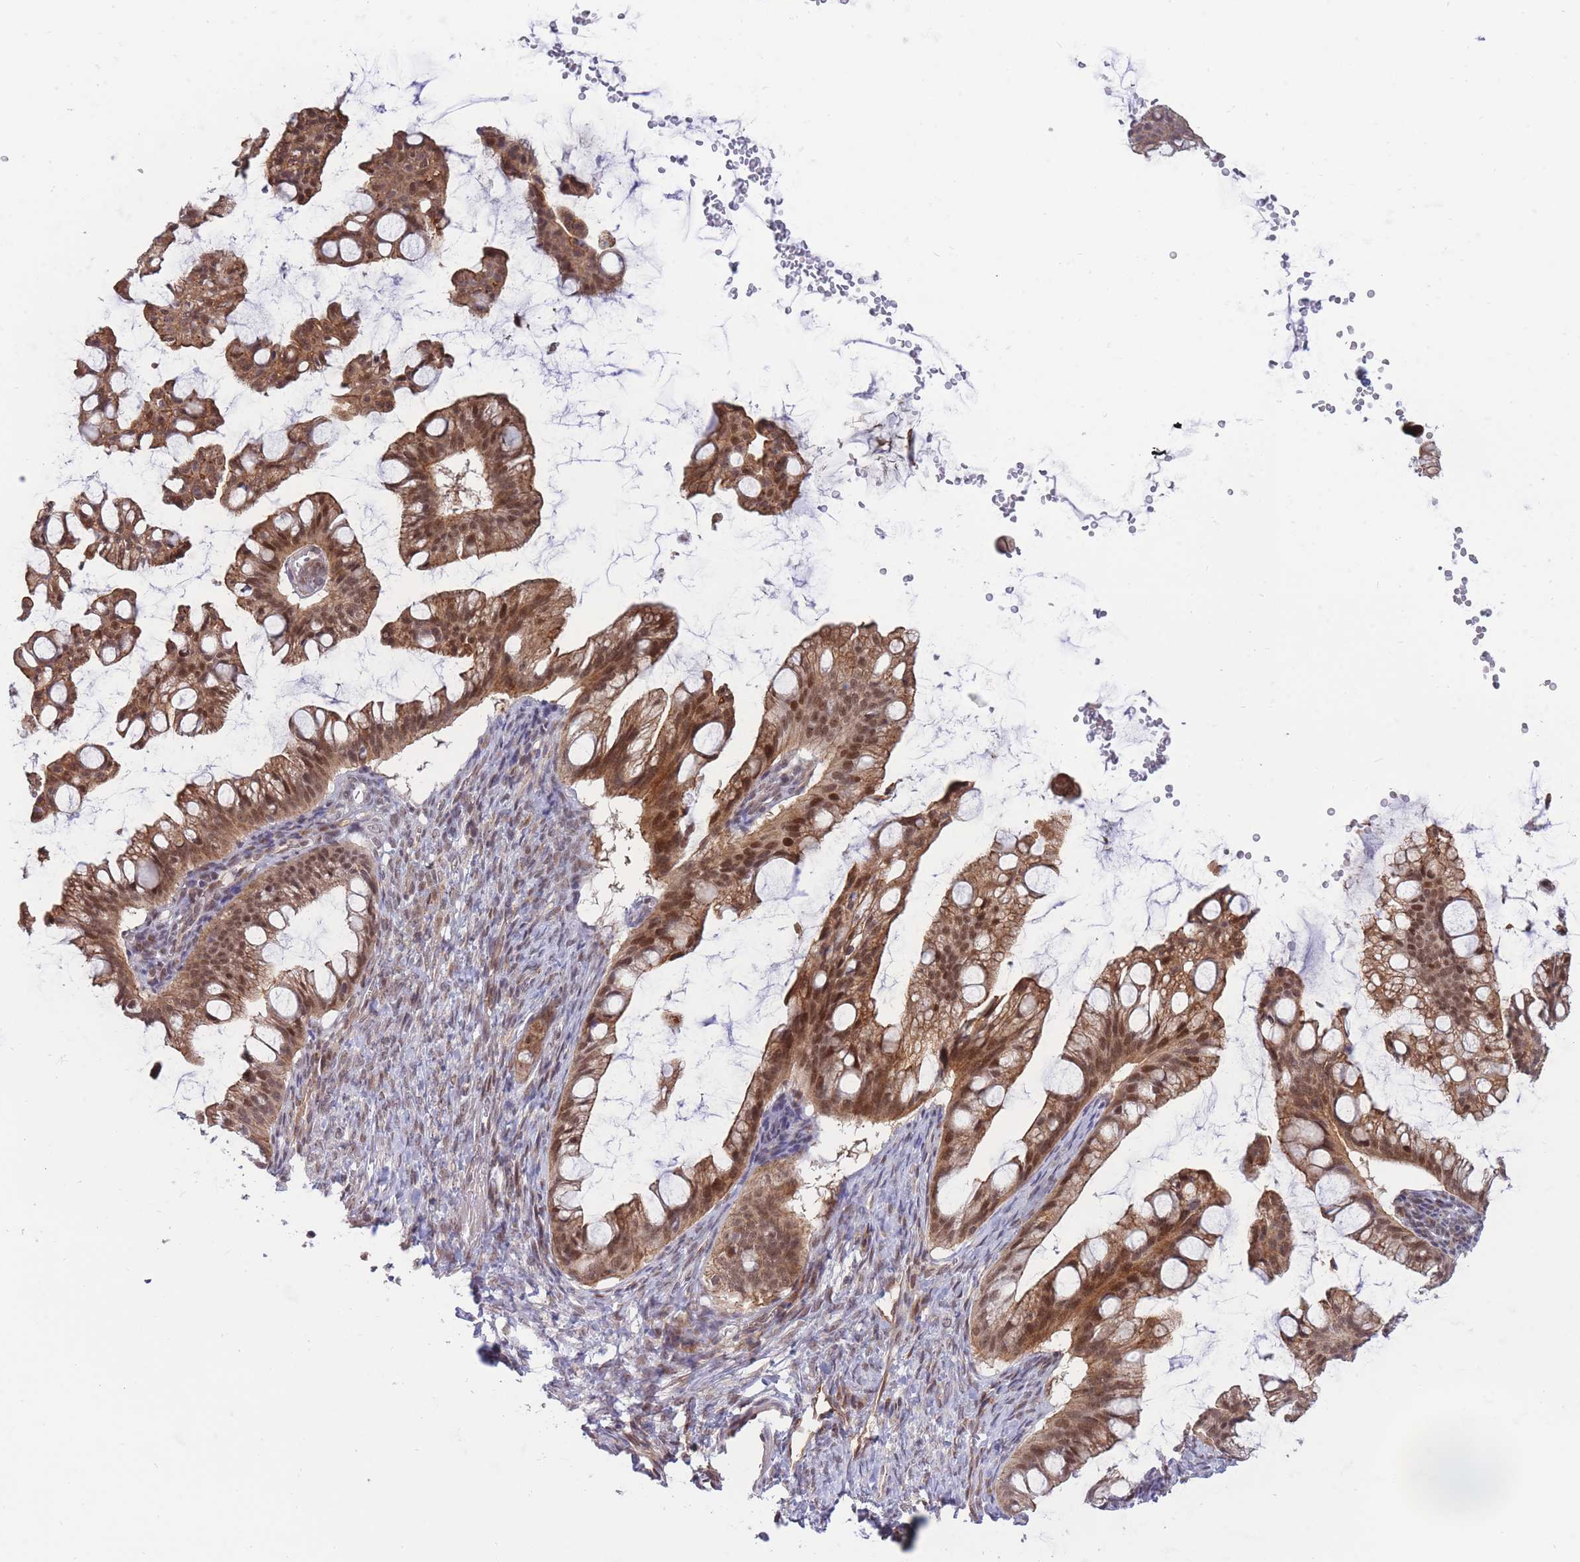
{"staining": {"intensity": "strong", "quantity": ">75%", "location": "cytoplasmic/membranous,nuclear"}, "tissue": "ovarian cancer", "cell_type": "Tumor cells", "image_type": "cancer", "snomed": [{"axis": "morphology", "description": "Cystadenocarcinoma, mucinous, NOS"}, {"axis": "topography", "description": "Ovary"}], "caption": "DAB (3,3'-diaminobenzidine) immunohistochemical staining of ovarian cancer shows strong cytoplasmic/membranous and nuclear protein staining in approximately >75% of tumor cells. The staining is performed using DAB brown chromogen to label protein expression. The nuclei are counter-stained blue using hematoxylin.", "gene": "BOD1L1", "patient": {"sex": "female", "age": 73}}